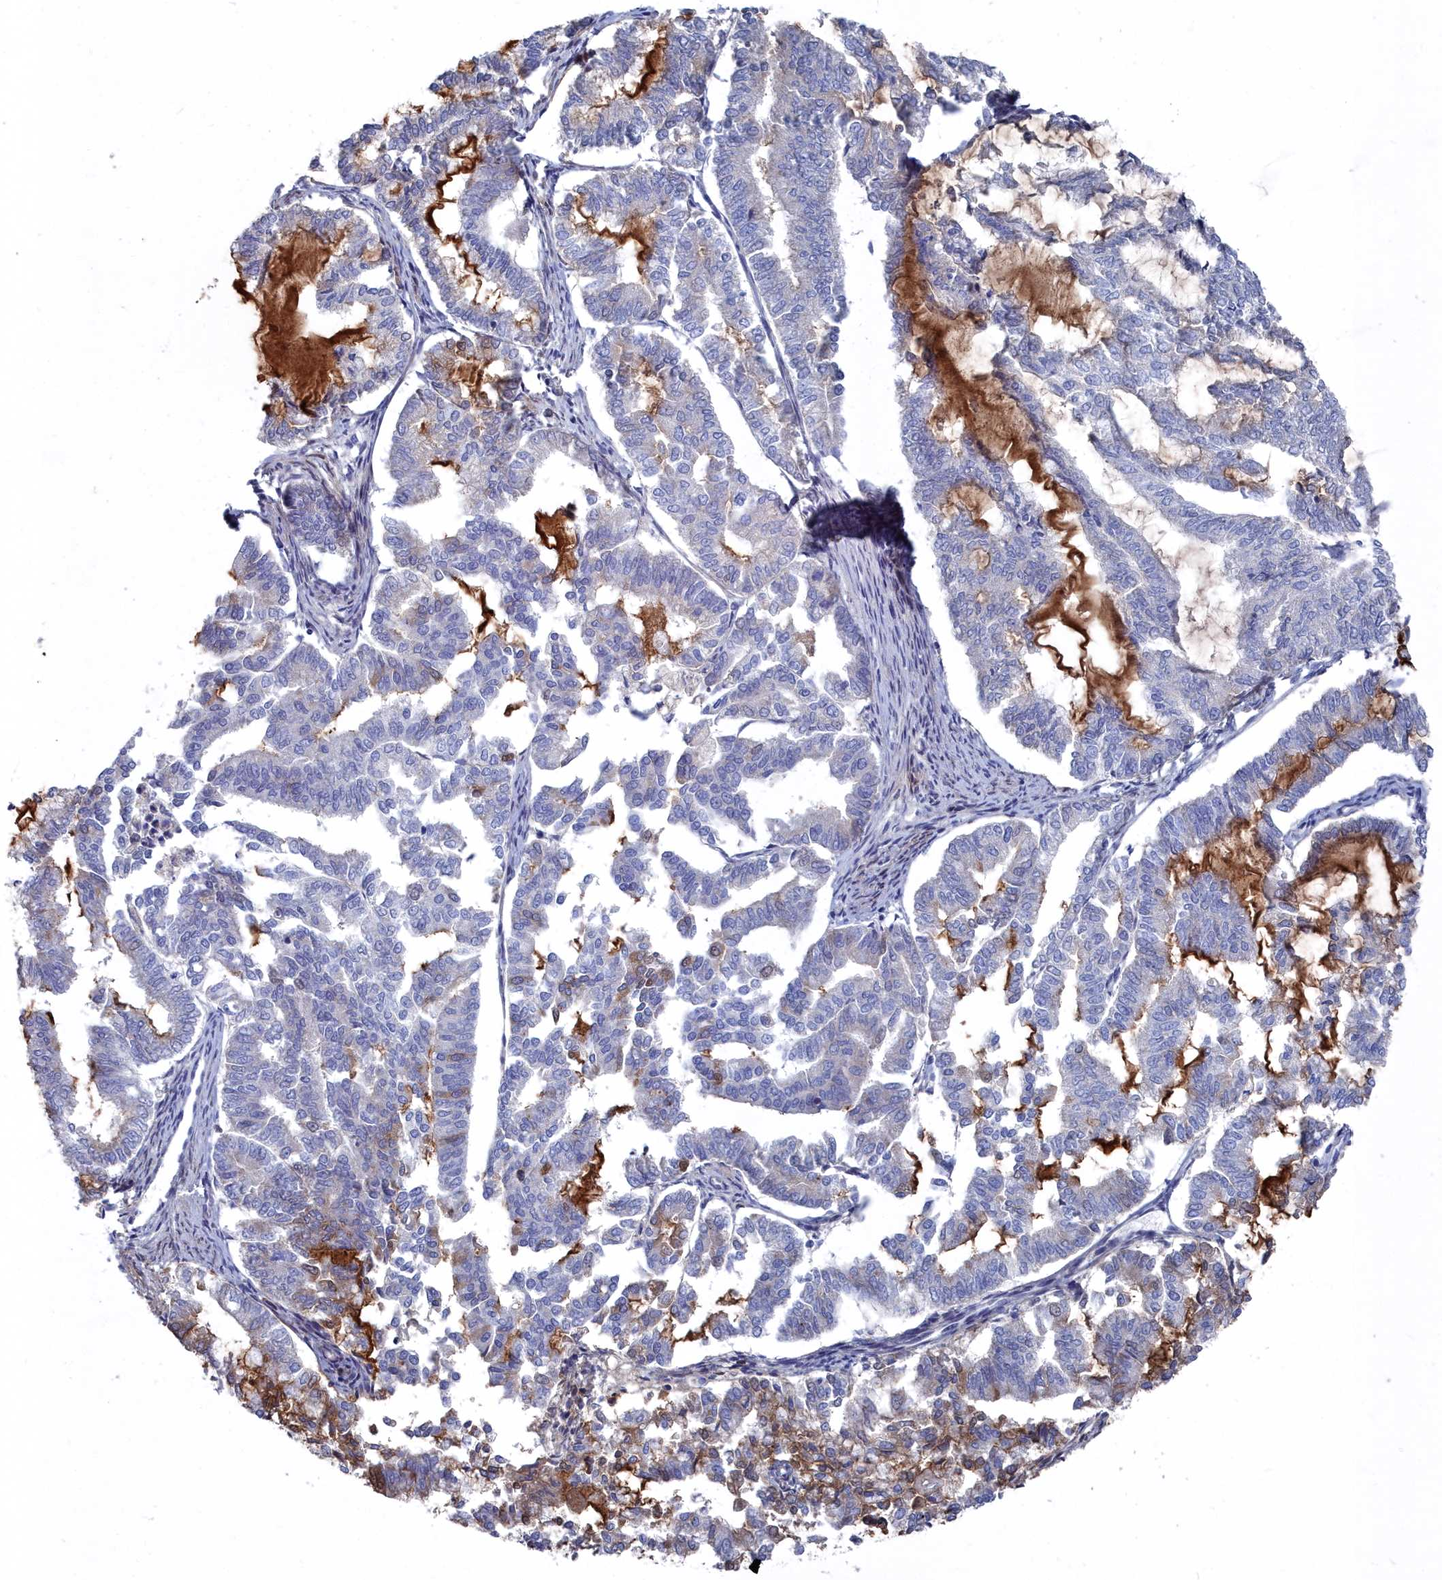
{"staining": {"intensity": "weak", "quantity": "<25%", "location": "cytoplasmic/membranous"}, "tissue": "endometrial cancer", "cell_type": "Tumor cells", "image_type": "cancer", "snomed": [{"axis": "morphology", "description": "Adenocarcinoma, NOS"}, {"axis": "topography", "description": "Endometrium"}], "caption": "This is a image of IHC staining of adenocarcinoma (endometrial), which shows no staining in tumor cells.", "gene": "SHISAL2A", "patient": {"sex": "female", "age": 79}}